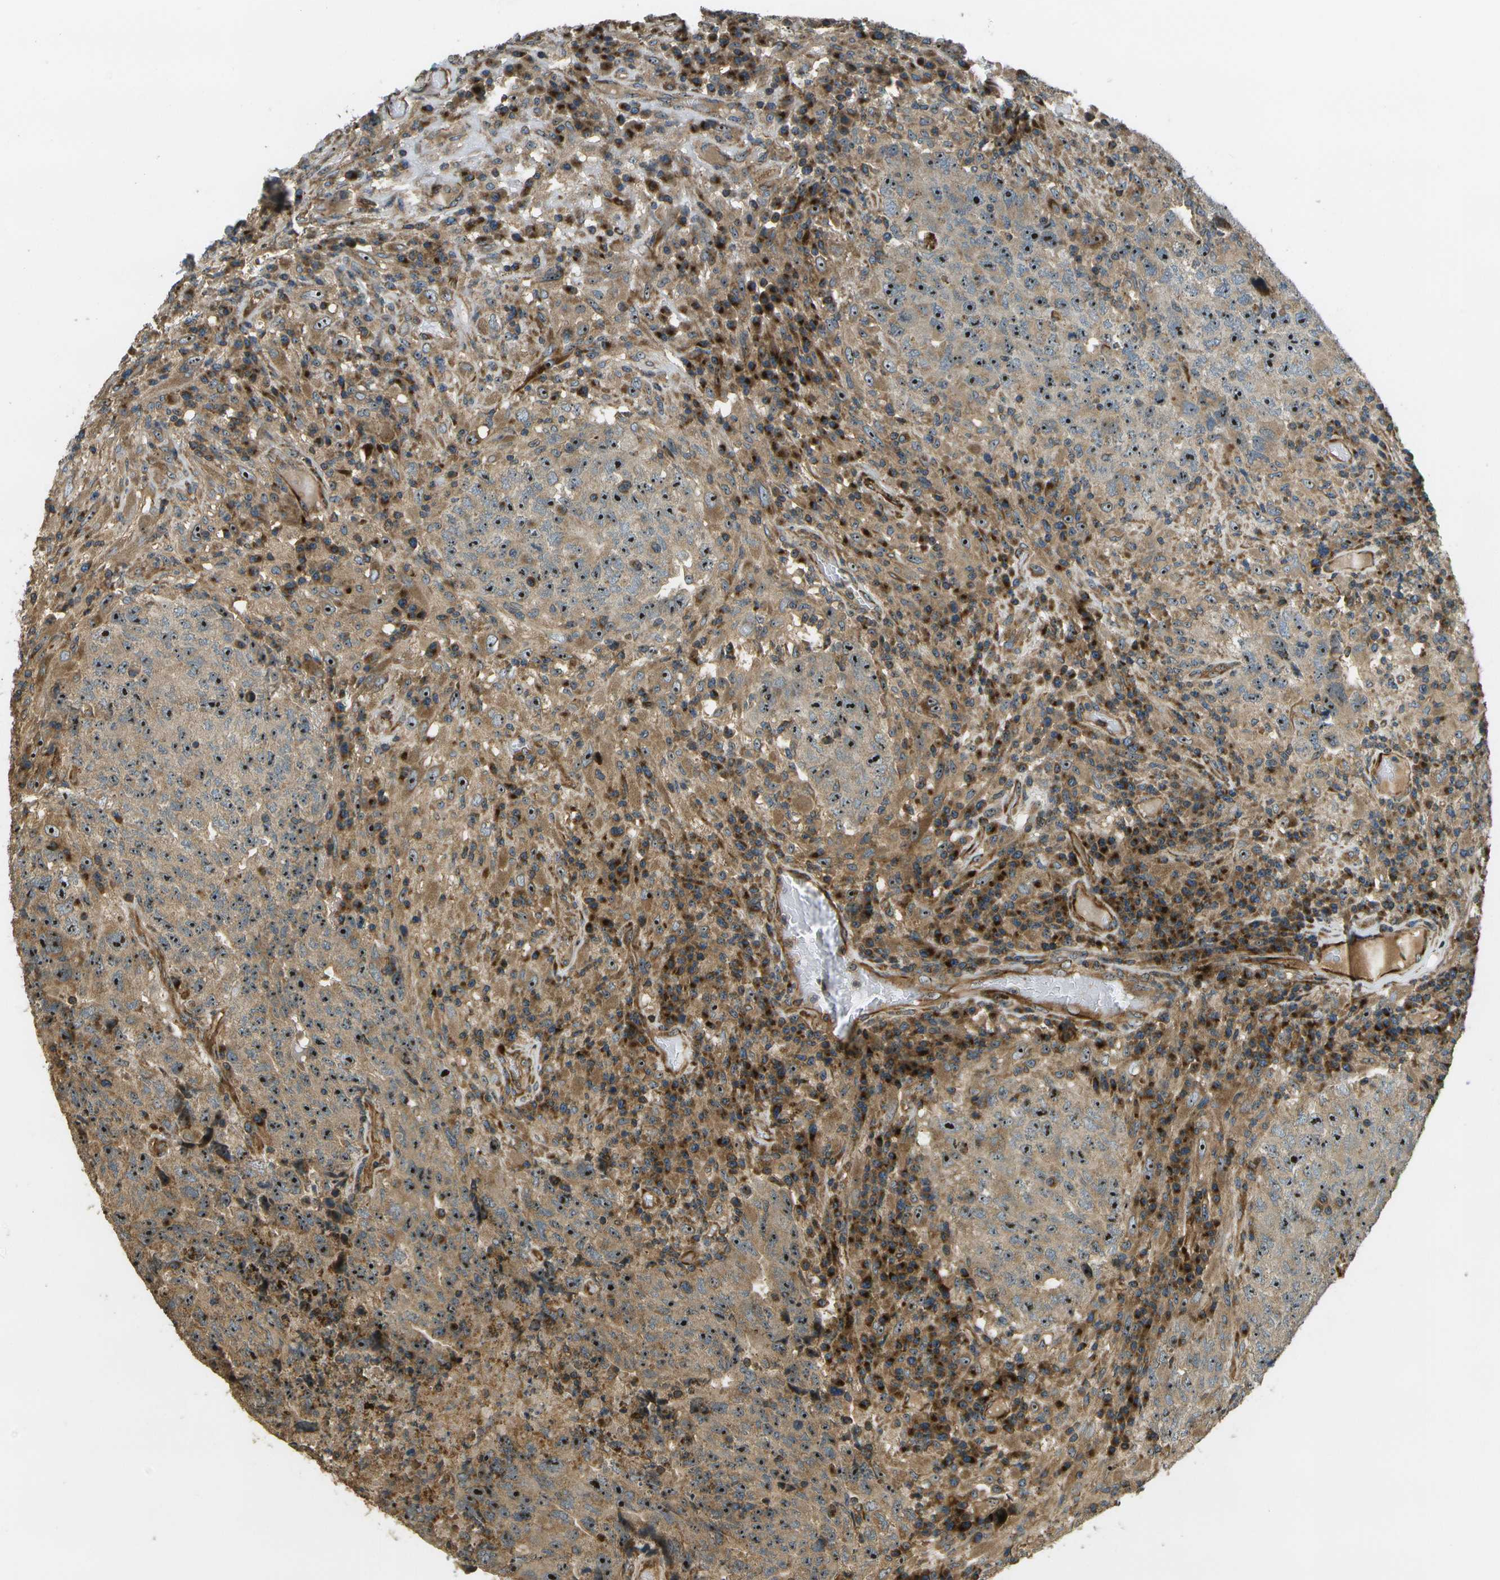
{"staining": {"intensity": "strong", "quantity": ">75%", "location": "cytoplasmic/membranous,nuclear"}, "tissue": "testis cancer", "cell_type": "Tumor cells", "image_type": "cancer", "snomed": [{"axis": "morphology", "description": "Necrosis, NOS"}, {"axis": "morphology", "description": "Carcinoma, Embryonal, NOS"}, {"axis": "topography", "description": "Testis"}], "caption": "The micrograph demonstrates staining of testis embryonal carcinoma, revealing strong cytoplasmic/membranous and nuclear protein staining (brown color) within tumor cells. The staining was performed using DAB (3,3'-diaminobenzidine) to visualize the protein expression in brown, while the nuclei were stained in blue with hematoxylin (Magnification: 20x).", "gene": "LRP12", "patient": {"sex": "male", "age": 19}}